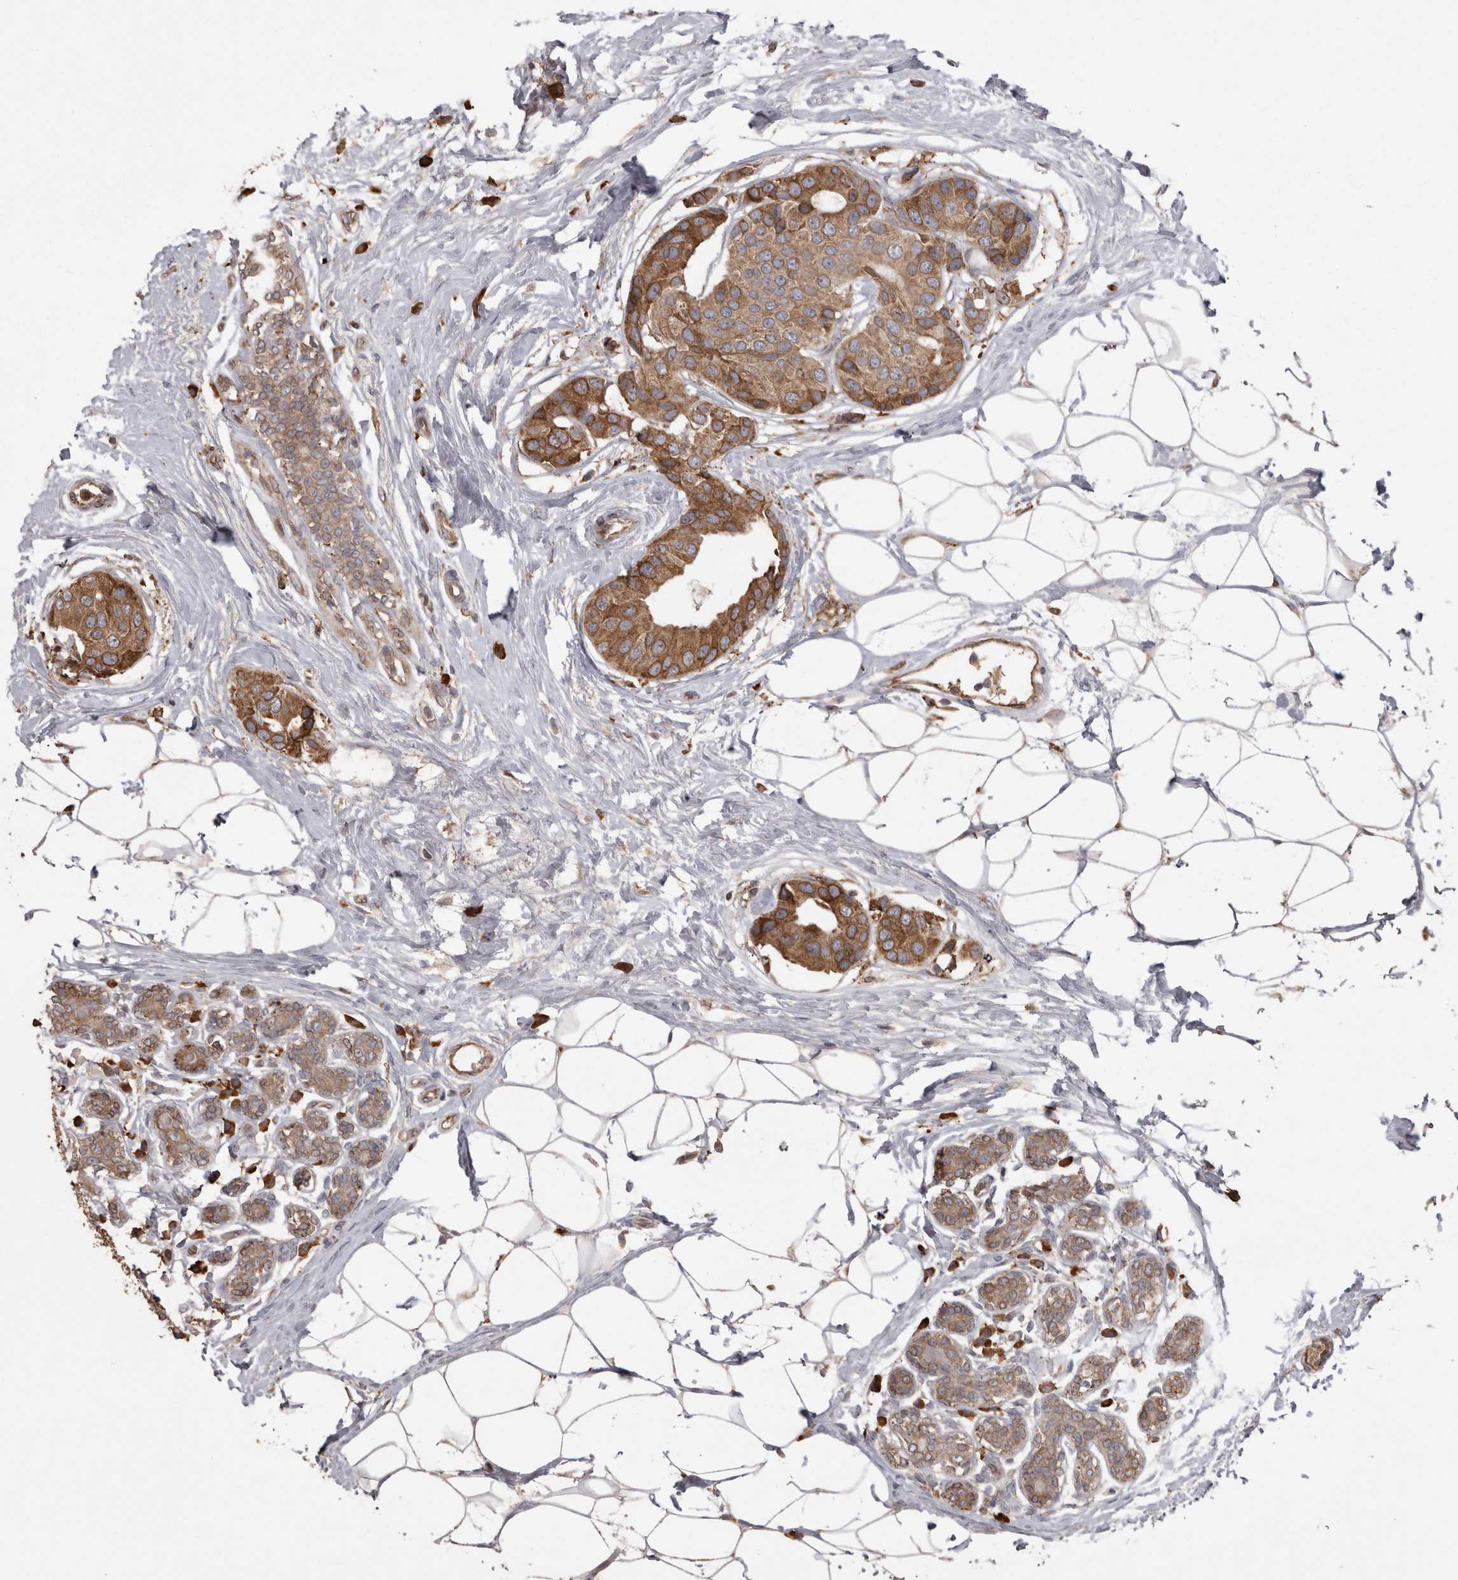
{"staining": {"intensity": "moderate", "quantity": ">75%", "location": "cytoplasmic/membranous"}, "tissue": "breast cancer", "cell_type": "Tumor cells", "image_type": "cancer", "snomed": [{"axis": "morphology", "description": "Normal tissue, NOS"}, {"axis": "morphology", "description": "Duct carcinoma"}, {"axis": "topography", "description": "Breast"}], "caption": "Protein staining exhibits moderate cytoplasmic/membranous positivity in approximately >75% of tumor cells in breast invasive ductal carcinoma. (brown staining indicates protein expression, while blue staining denotes nuclei).", "gene": "PON2", "patient": {"sex": "female", "age": 39}}